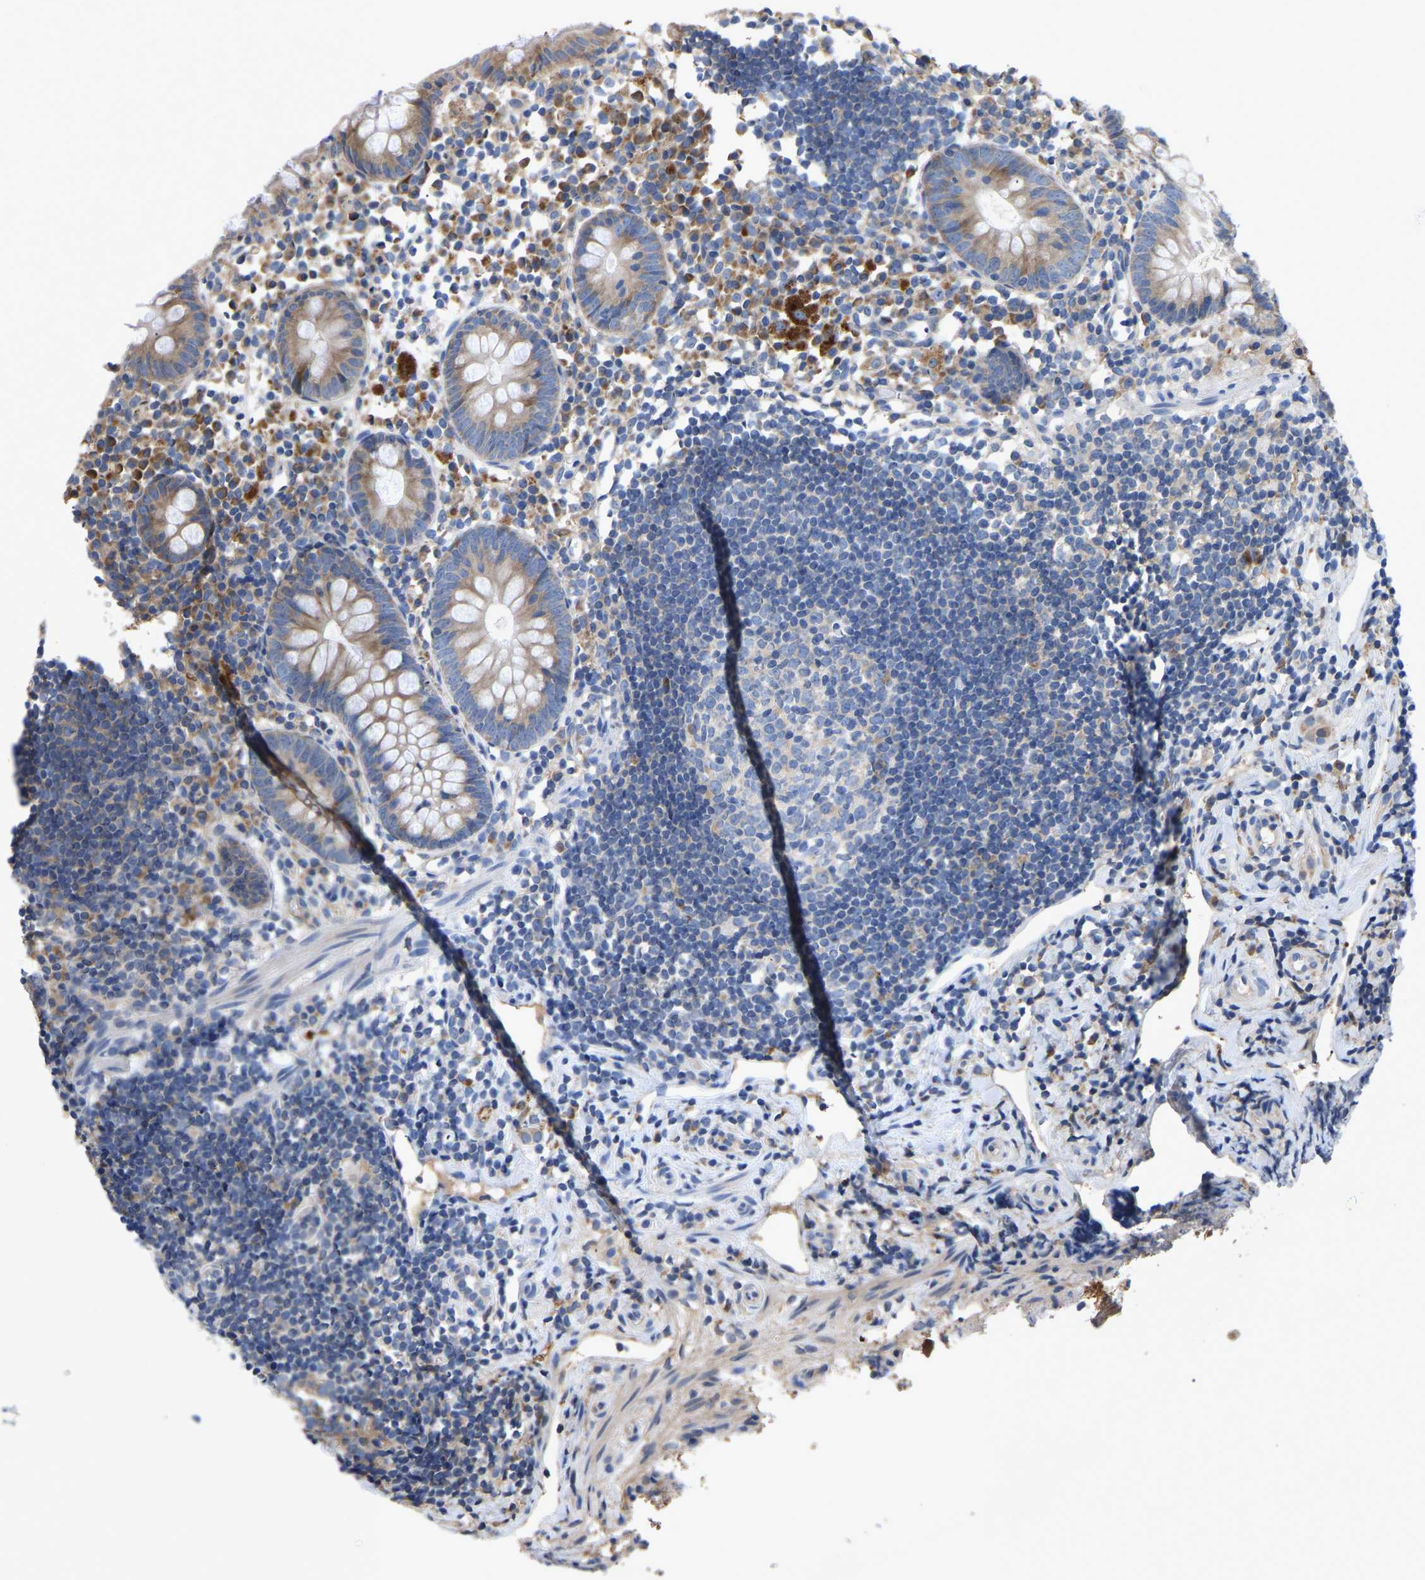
{"staining": {"intensity": "weak", "quantity": "25%-75%", "location": "cytoplasmic/membranous"}, "tissue": "appendix", "cell_type": "Glandular cells", "image_type": "normal", "snomed": [{"axis": "morphology", "description": "Normal tissue, NOS"}, {"axis": "topography", "description": "Appendix"}], "caption": "This image shows IHC staining of unremarkable human appendix, with low weak cytoplasmic/membranous positivity in approximately 25%-75% of glandular cells.", "gene": "ABCA10", "patient": {"sex": "female", "age": 20}}